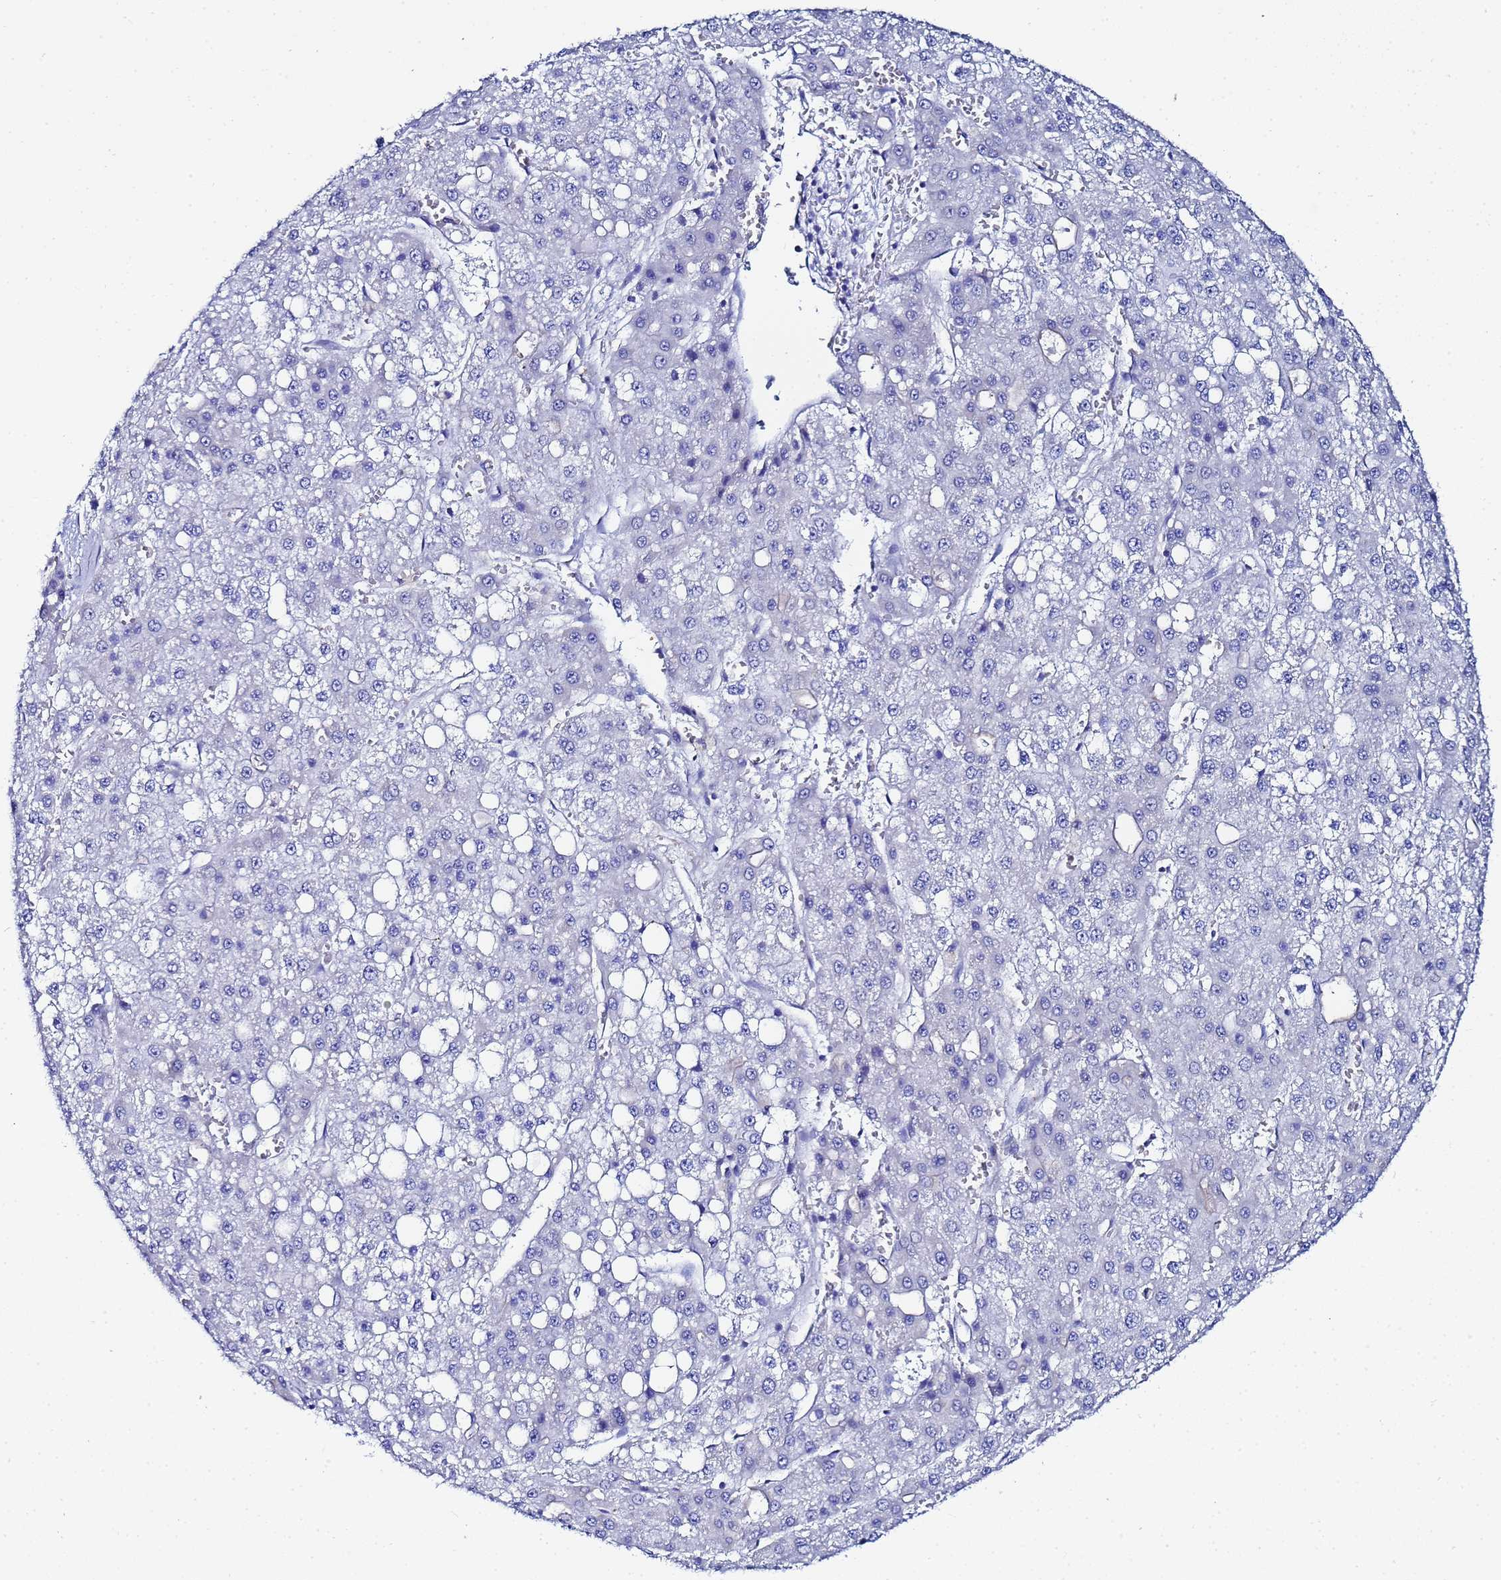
{"staining": {"intensity": "negative", "quantity": "none", "location": "none"}, "tissue": "liver cancer", "cell_type": "Tumor cells", "image_type": "cancer", "snomed": [{"axis": "morphology", "description": "Carcinoma, Hepatocellular, NOS"}, {"axis": "topography", "description": "Liver"}], "caption": "Liver cancer (hepatocellular carcinoma) was stained to show a protein in brown. There is no significant positivity in tumor cells.", "gene": "RAB39B", "patient": {"sex": "male", "age": 47}}